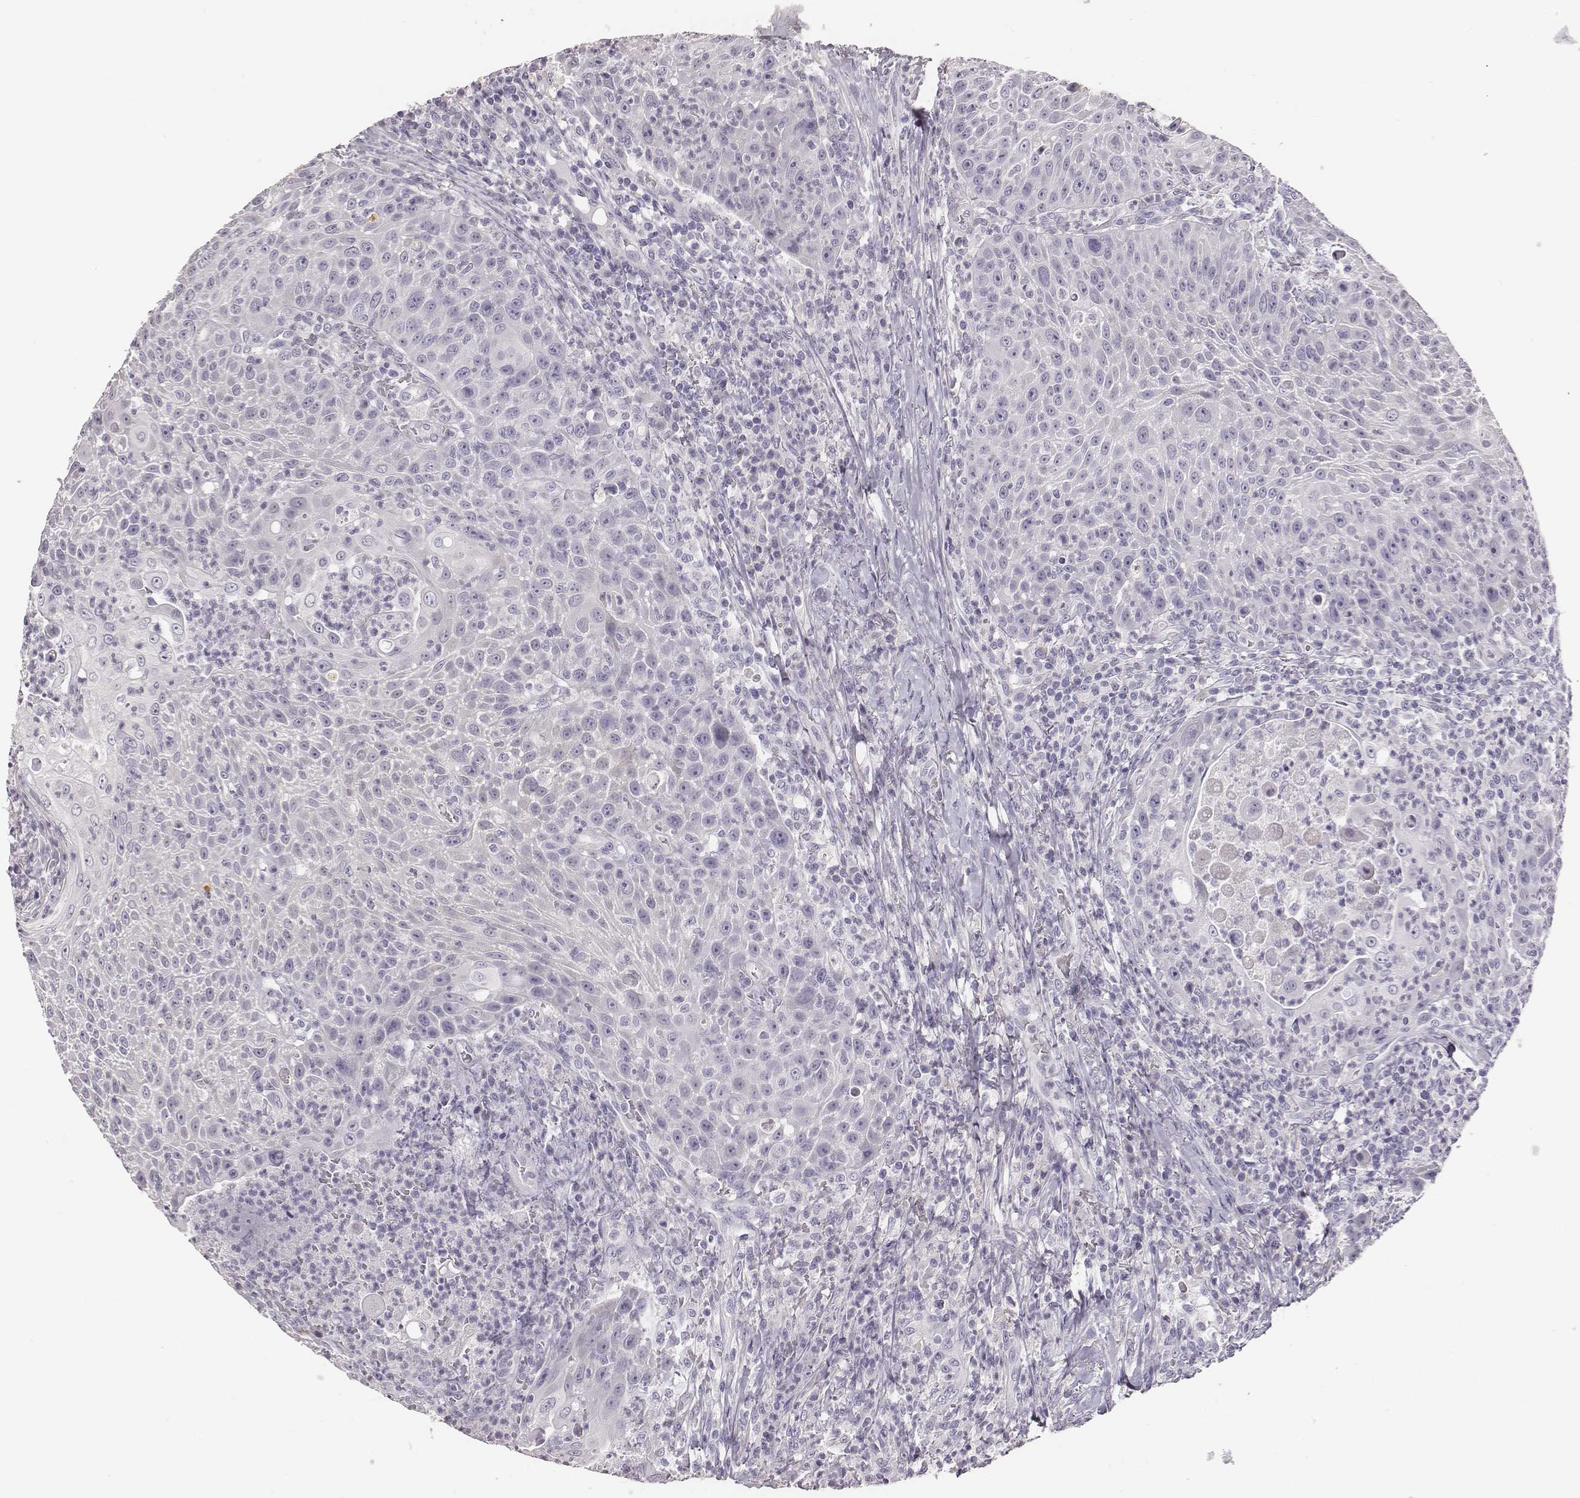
{"staining": {"intensity": "negative", "quantity": "none", "location": "none"}, "tissue": "head and neck cancer", "cell_type": "Tumor cells", "image_type": "cancer", "snomed": [{"axis": "morphology", "description": "Squamous cell carcinoma, NOS"}, {"axis": "topography", "description": "Head-Neck"}], "caption": "There is no significant staining in tumor cells of head and neck cancer (squamous cell carcinoma).", "gene": "GUCA1A", "patient": {"sex": "male", "age": 69}}